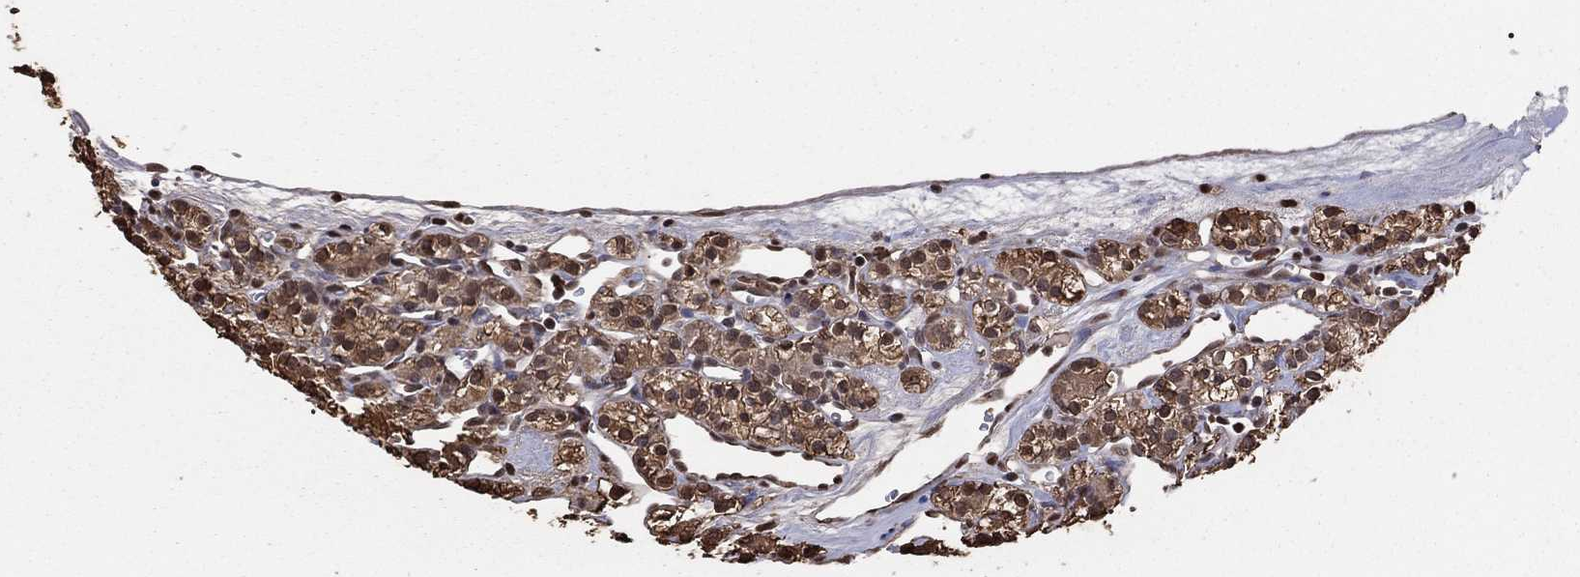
{"staining": {"intensity": "moderate", "quantity": ">75%", "location": "cytoplasmic/membranous,nuclear"}, "tissue": "renal cancer", "cell_type": "Tumor cells", "image_type": "cancer", "snomed": [{"axis": "morphology", "description": "Adenocarcinoma, NOS"}, {"axis": "topography", "description": "Kidney"}], "caption": "Moderate cytoplasmic/membranous and nuclear positivity for a protein is appreciated in about >75% of tumor cells of renal cancer using immunohistochemistry (IHC).", "gene": "GAPDH", "patient": {"sex": "male", "age": 77}}